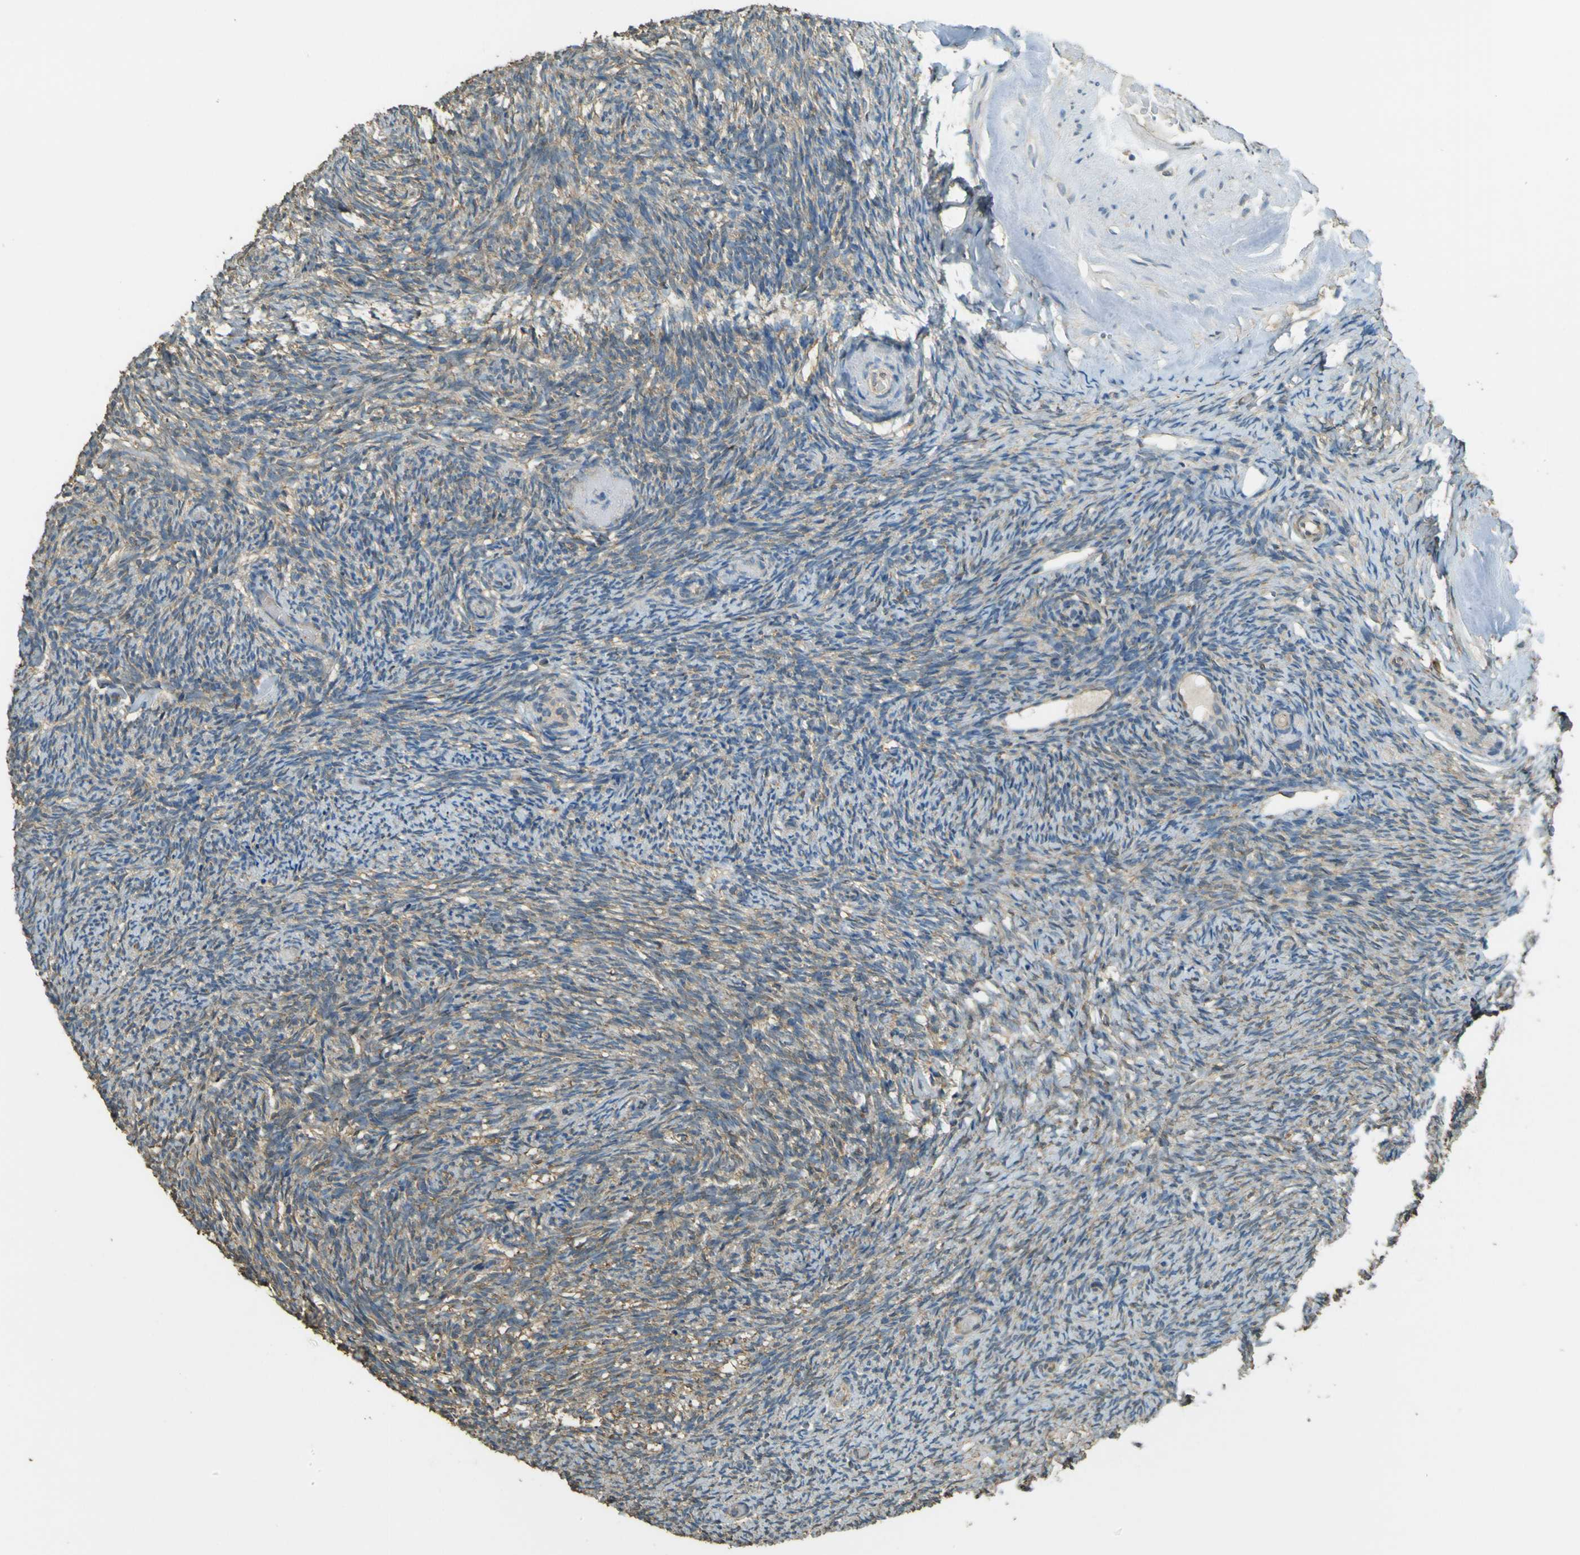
{"staining": {"intensity": "weak", "quantity": ">75%", "location": "cytoplasmic/membranous"}, "tissue": "ovary", "cell_type": "Ovarian stroma cells", "image_type": "normal", "snomed": [{"axis": "morphology", "description": "Normal tissue, NOS"}, {"axis": "topography", "description": "Ovary"}], "caption": "High-power microscopy captured an immunohistochemistry histopathology image of unremarkable ovary, revealing weak cytoplasmic/membranous staining in about >75% of ovarian stroma cells.", "gene": "GOLGA1", "patient": {"sex": "female", "age": 60}}